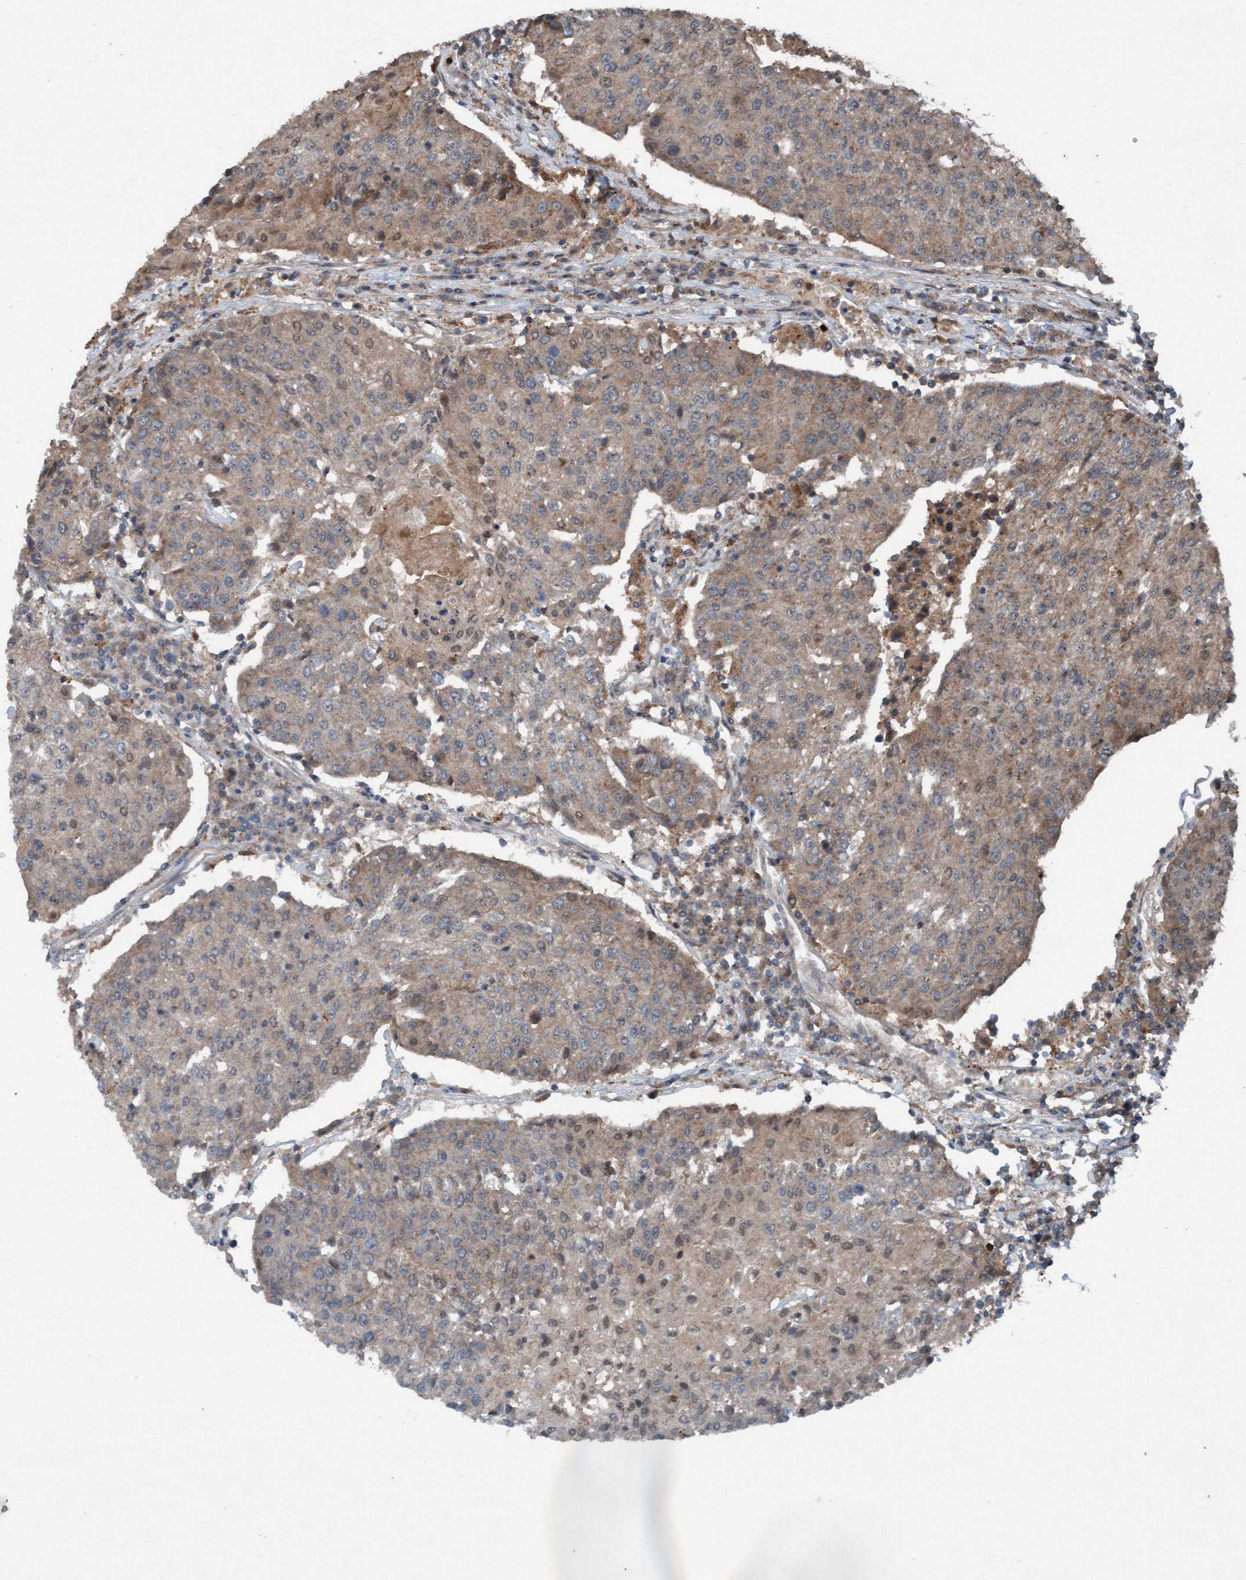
{"staining": {"intensity": "weak", "quantity": "25%-75%", "location": "cytoplasmic/membranous"}, "tissue": "urothelial cancer", "cell_type": "Tumor cells", "image_type": "cancer", "snomed": [{"axis": "morphology", "description": "Urothelial carcinoma, High grade"}, {"axis": "topography", "description": "Urinary bladder"}], "caption": "Immunohistochemistry of urothelial carcinoma (high-grade) demonstrates low levels of weak cytoplasmic/membranous staining in about 25%-75% of tumor cells.", "gene": "PLXNB2", "patient": {"sex": "female", "age": 85}}